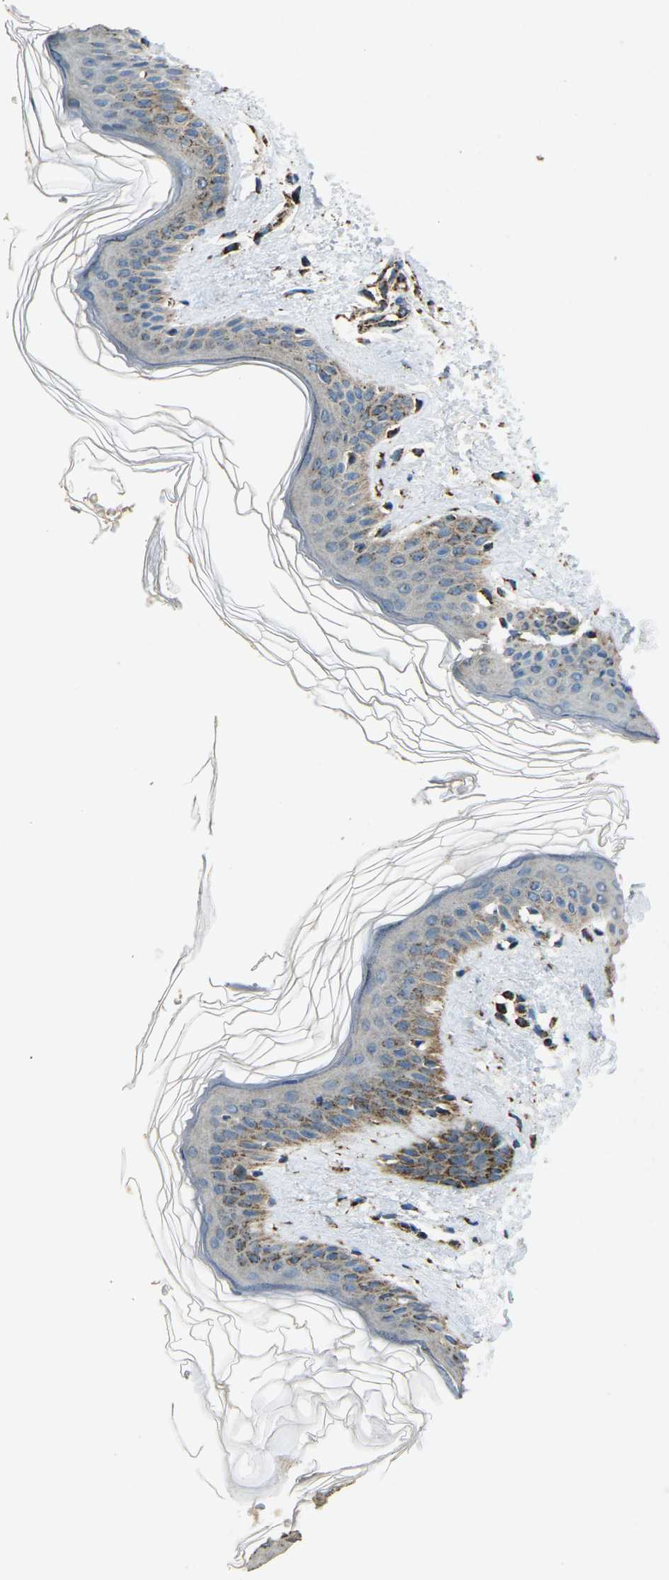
{"staining": {"intensity": "moderate", "quantity": ">75%", "location": "cytoplasmic/membranous"}, "tissue": "skin", "cell_type": "Fibroblasts", "image_type": "normal", "snomed": [{"axis": "morphology", "description": "Normal tissue, NOS"}, {"axis": "topography", "description": "Skin"}], "caption": "IHC (DAB (3,3'-diaminobenzidine)) staining of benign human skin shows moderate cytoplasmic/membranous protein staining in about >75% of fibroblasts.", "gene": "KLHL5", "patient": {"sex": "female", "age": 41}}